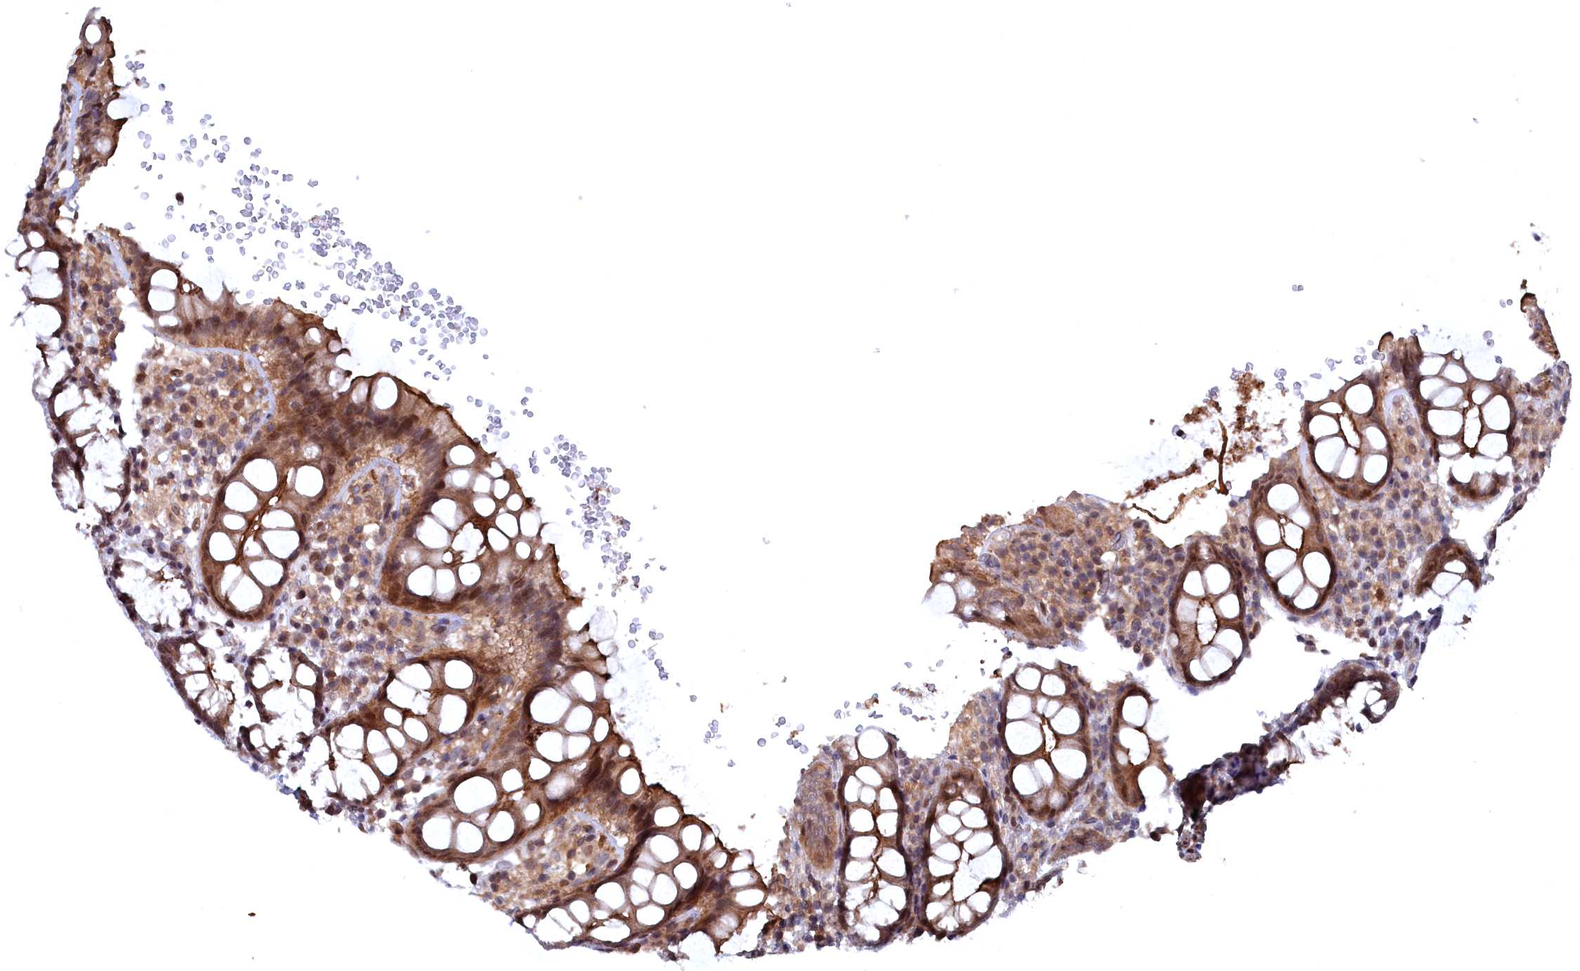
{"staining": {"intensity": "moderate", "quantity": ">75%", "location": "cytoplasmic/membranous,nuclear"}, "tissue": "rectum", "cell_type": "Glandular cells", "image_type": "normal", "snomed": [{"axis": "morphology", "description": "Normal tissue, NOS"}, {"axis": "topography", "description": "Rectum"}], "caption": "Immunohistochemical staining of unremarkable human rectum demonstrates medium levels of moderate cytoplasmic/membranous,nuclear staining in approximately >75% of glandular cells.", "gene": "TMC5", "patient": {"sex": "male", "age": 83}}